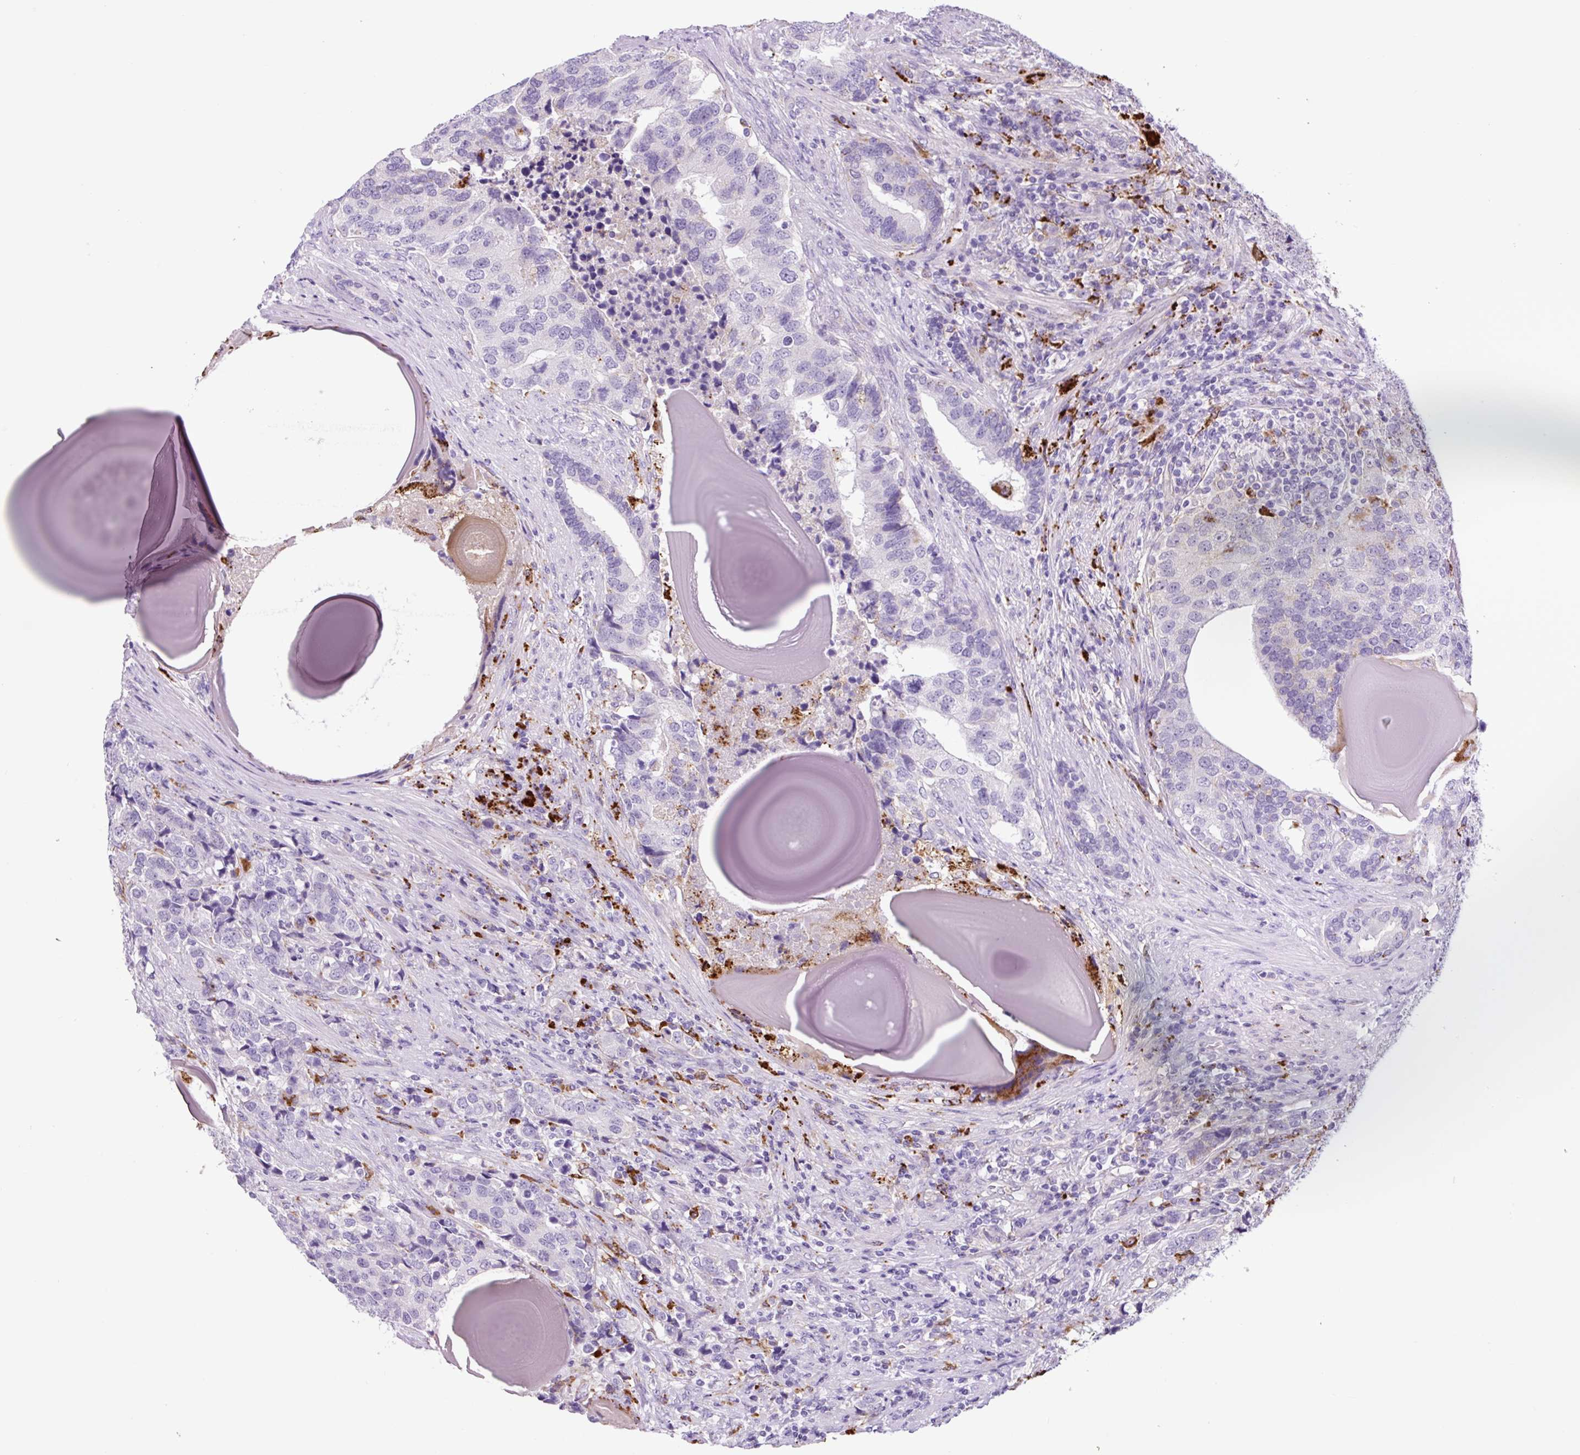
{"staining": {"intensity": "negative", "quantity": "none", "location": "none"}, "tissue": "prostate cancer", "cell_type": "Tumor cells", "image_type": "cancer", "snomed": [{"axis": "morphology", "description": "Adenocarcinoma, High grade"}, {"axis": "topography", "description": "Prostate"}], "caption": "The image exhibits no significant positivity in tumor cells of prostate cancer.", "gene": "LCN10", "patient": {"sex": "male", "age": 68}}